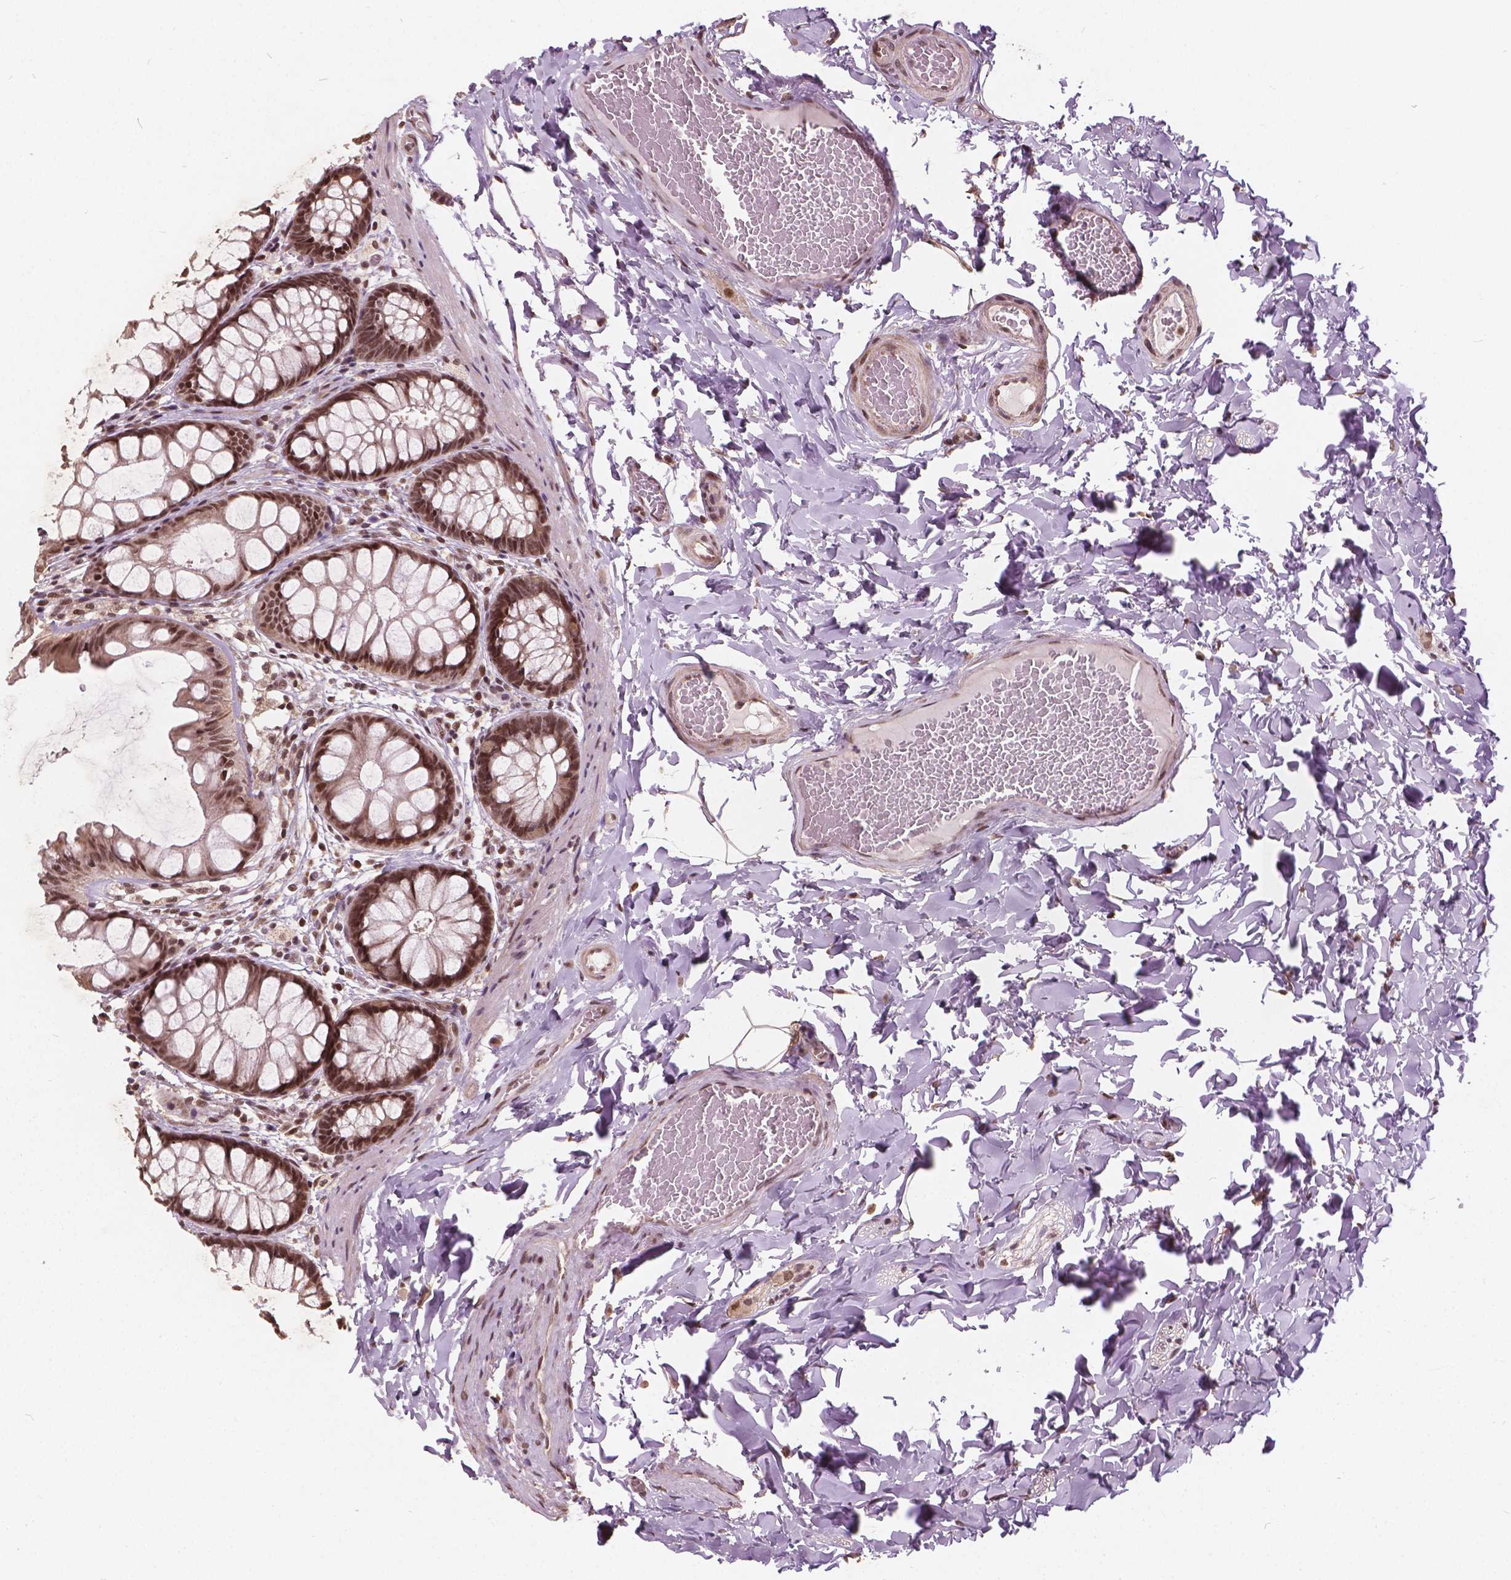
{"staining": {"intensity": "moderate", "quantity": ">75%", "location": "nuclear"}, "tissue": "colon", "cell_type": "Endothelial cells", "image_type": "normal", "snomed": [{"axis": "morphology", "description": "Normal tissue, NOS"}, {"axis": "topography", "description": "Colon"}], "caption": "The image displays a brown stain indicating the presence of a protein in the nuclear of endothelial cells in colon. The staining was performed using DAB (3,3'-diaminobenzidine), with brown indicating positive protein expression. Nuclei are stained blue with hematoxylin.", "gene": "GPS2", "patient": {"sex": "male", "age": 47}}